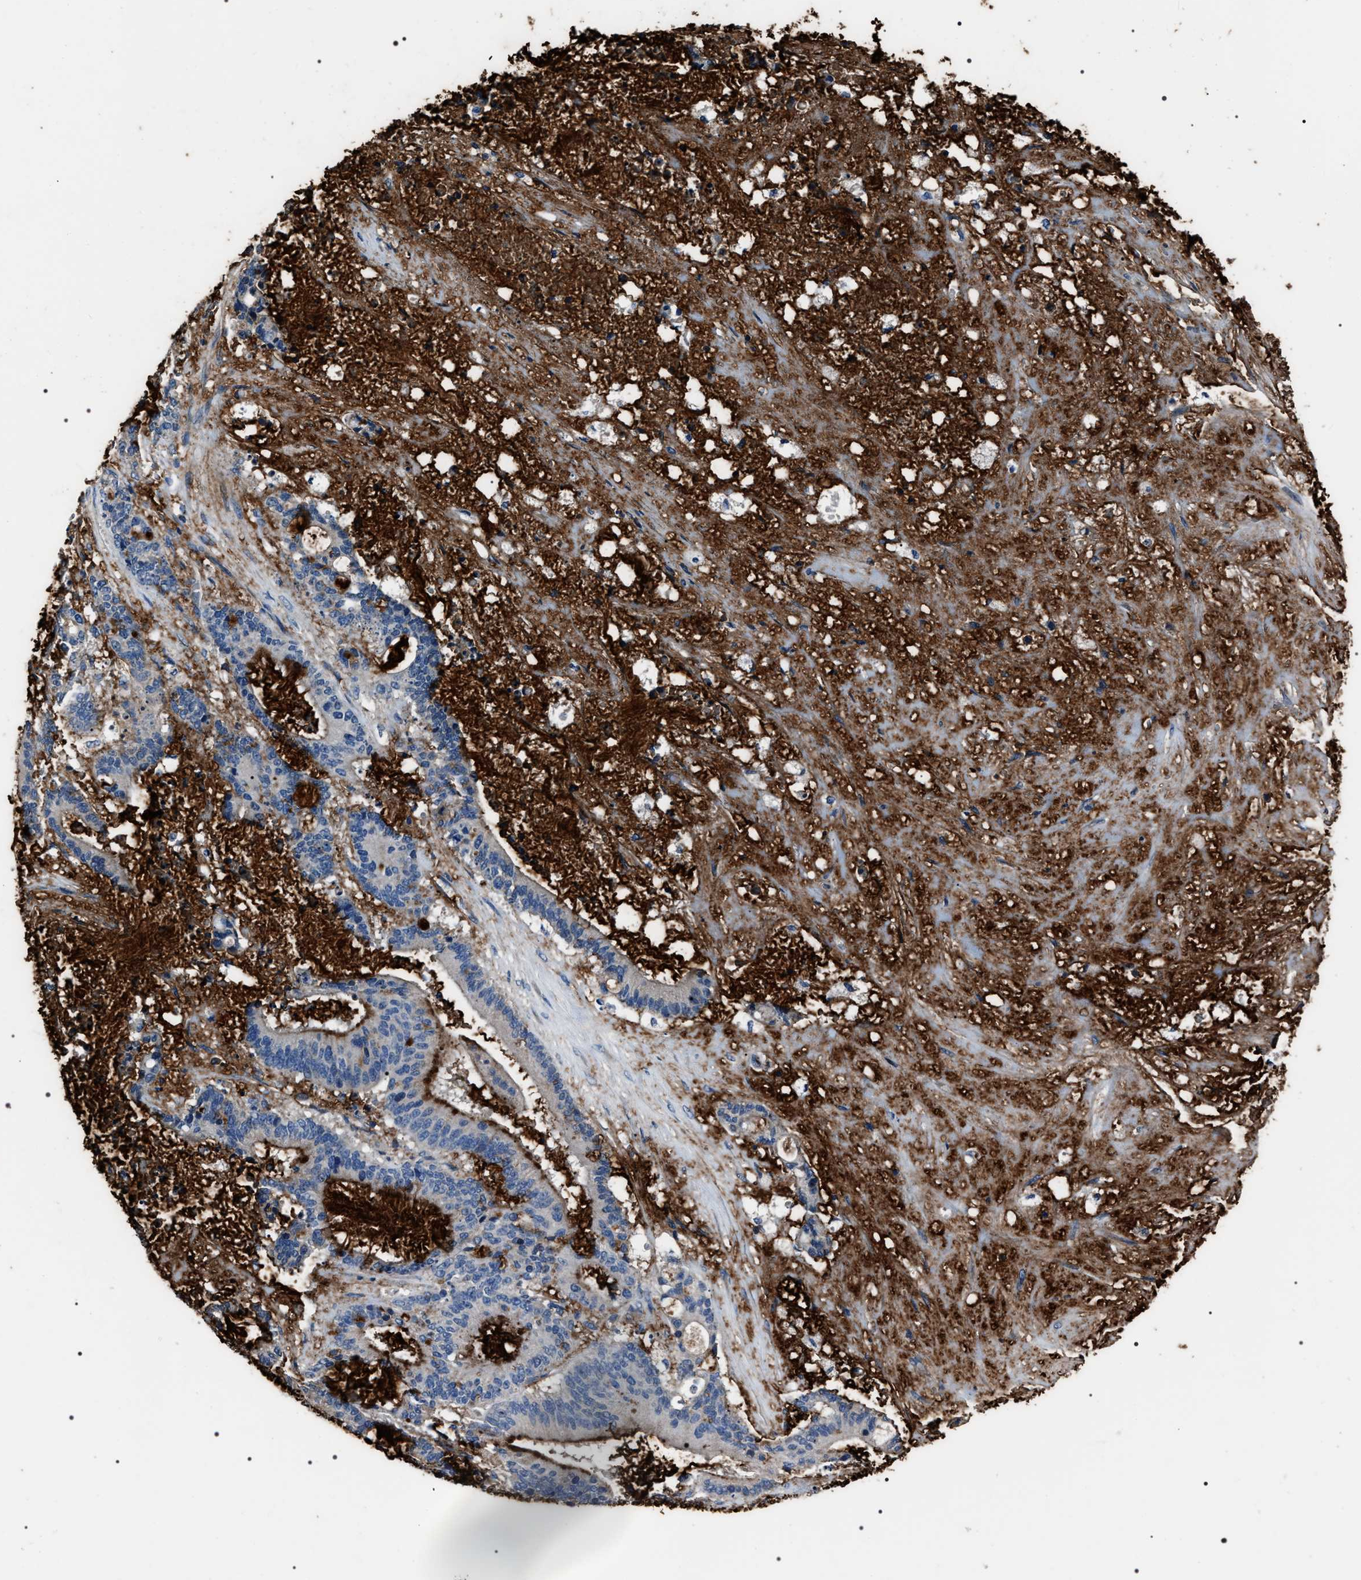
{"staining": {"intensity": "negative", "quantity": "none", "location": "none"}, "tissue": "liver cancer", "cell_type": "Tumor cells", "image_type": "cancer", "snomed": [{"axis": "morphology", "description": "Normal tissue, NOS"}, {"axis": "morphology", "description": "Cholangiocarcinoma"}, {"axis": "topography", "description": "Liver"}, {"axis": "topography", "description": "Peripheral nerve tissue"}], "caption": "Human liver cholangiocarcinoma stained for a protein using immunohistochemistry displays no expression in tumor cells.", "gene": "TRIM54", "patient": {"sex": "female", "age": 73}}